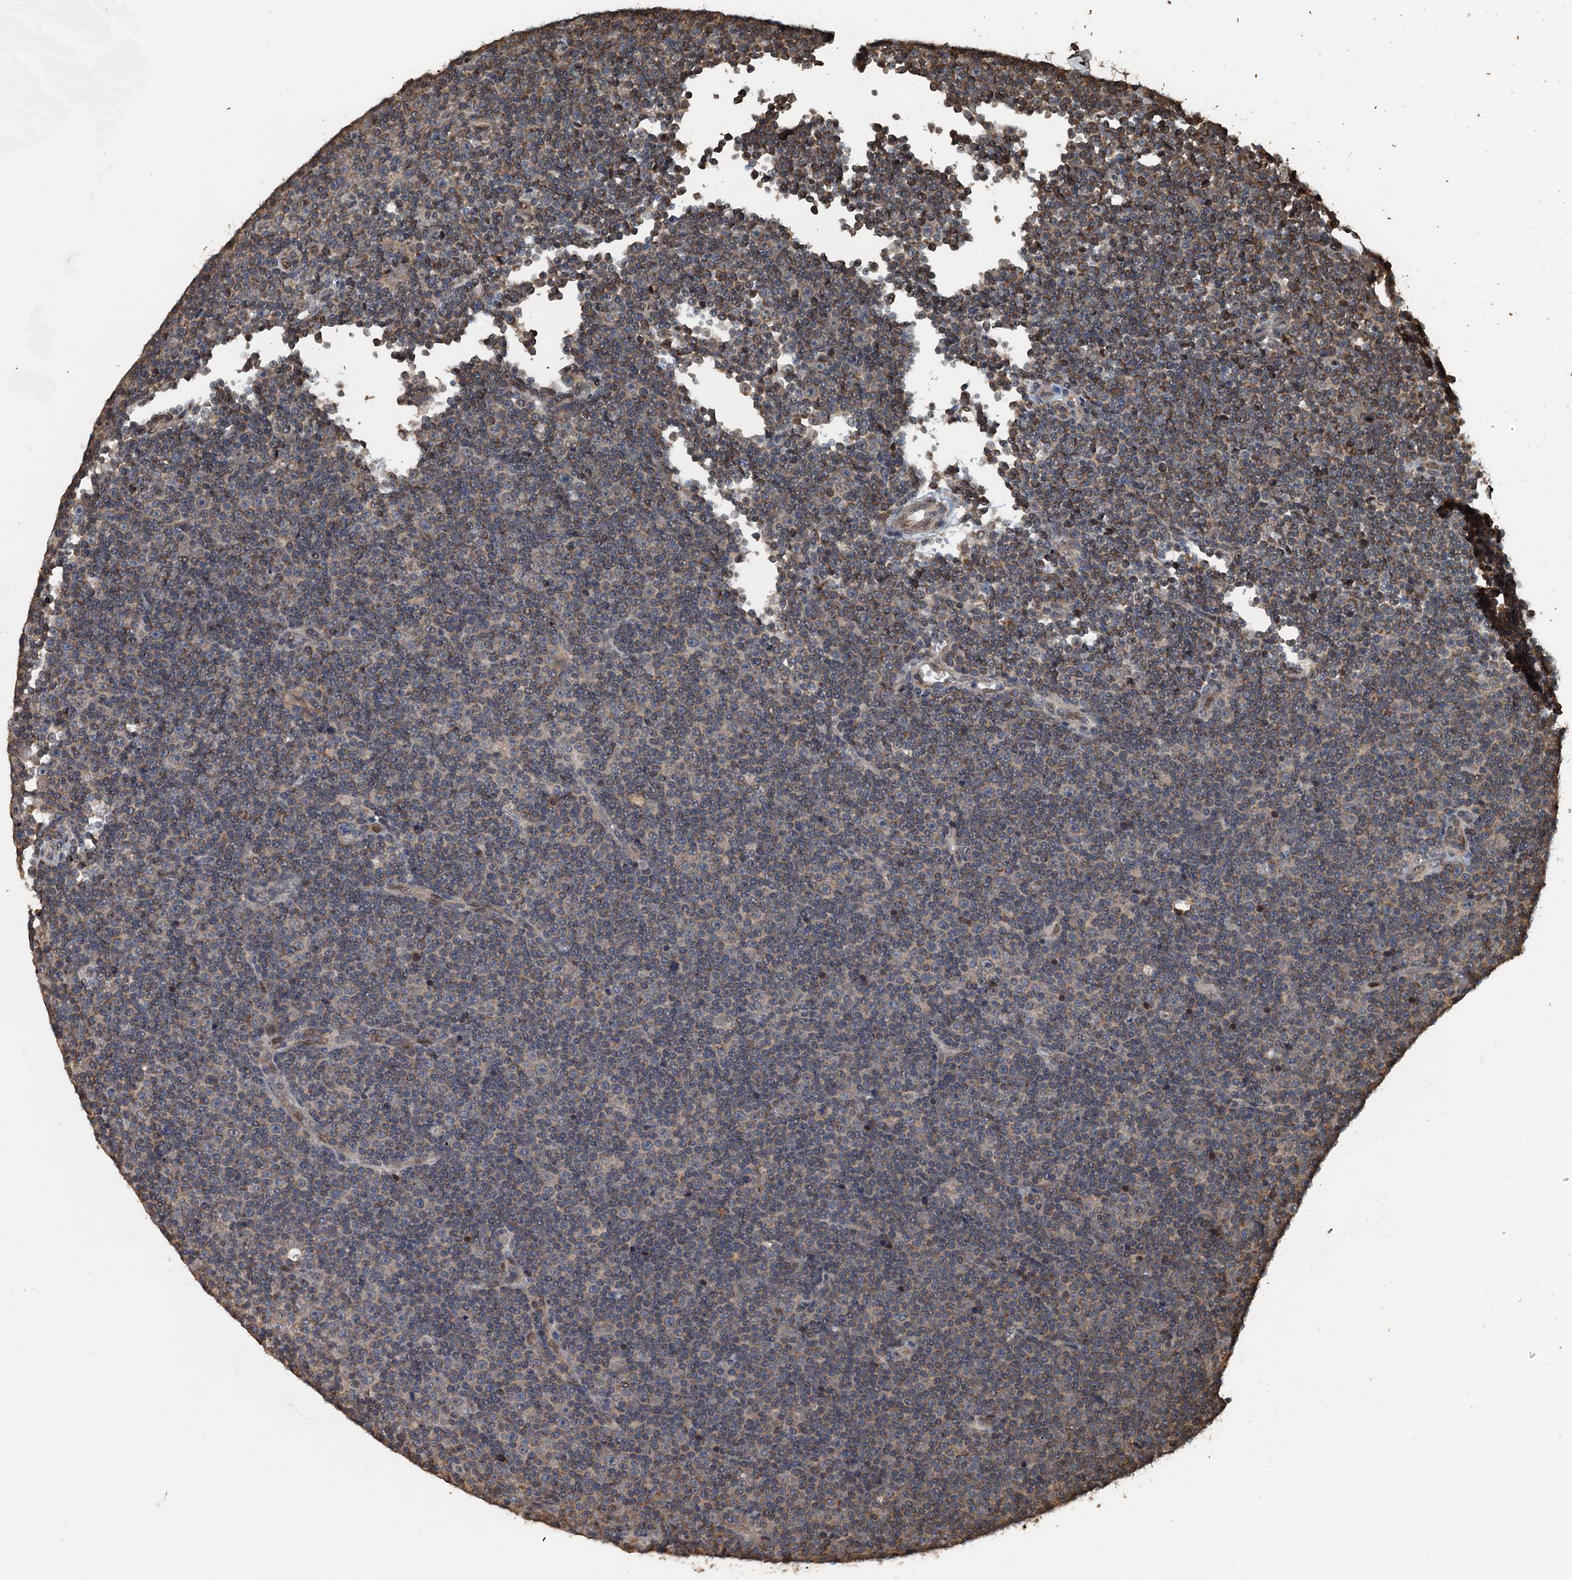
{"staining": {"intensity": "negative", "quantity": "none", "location": "none"}, "tissue": "lymphoma", "cell_type": "Tumor cells", "image_type": "cancer", "snomed": [{"axis": "morphology", "description": "Malignant lymphoma, non-Hodgkin's type, Low grade"}, {"axis": "topography", "description": "Lymph node"}], "caption": "Tumor cells show no significant protein expression in malignant lymphoma, non-Hodgkin's type (low-grade).", "gene": "PIGN", "patient": {"sex": "female", "age": 67}}